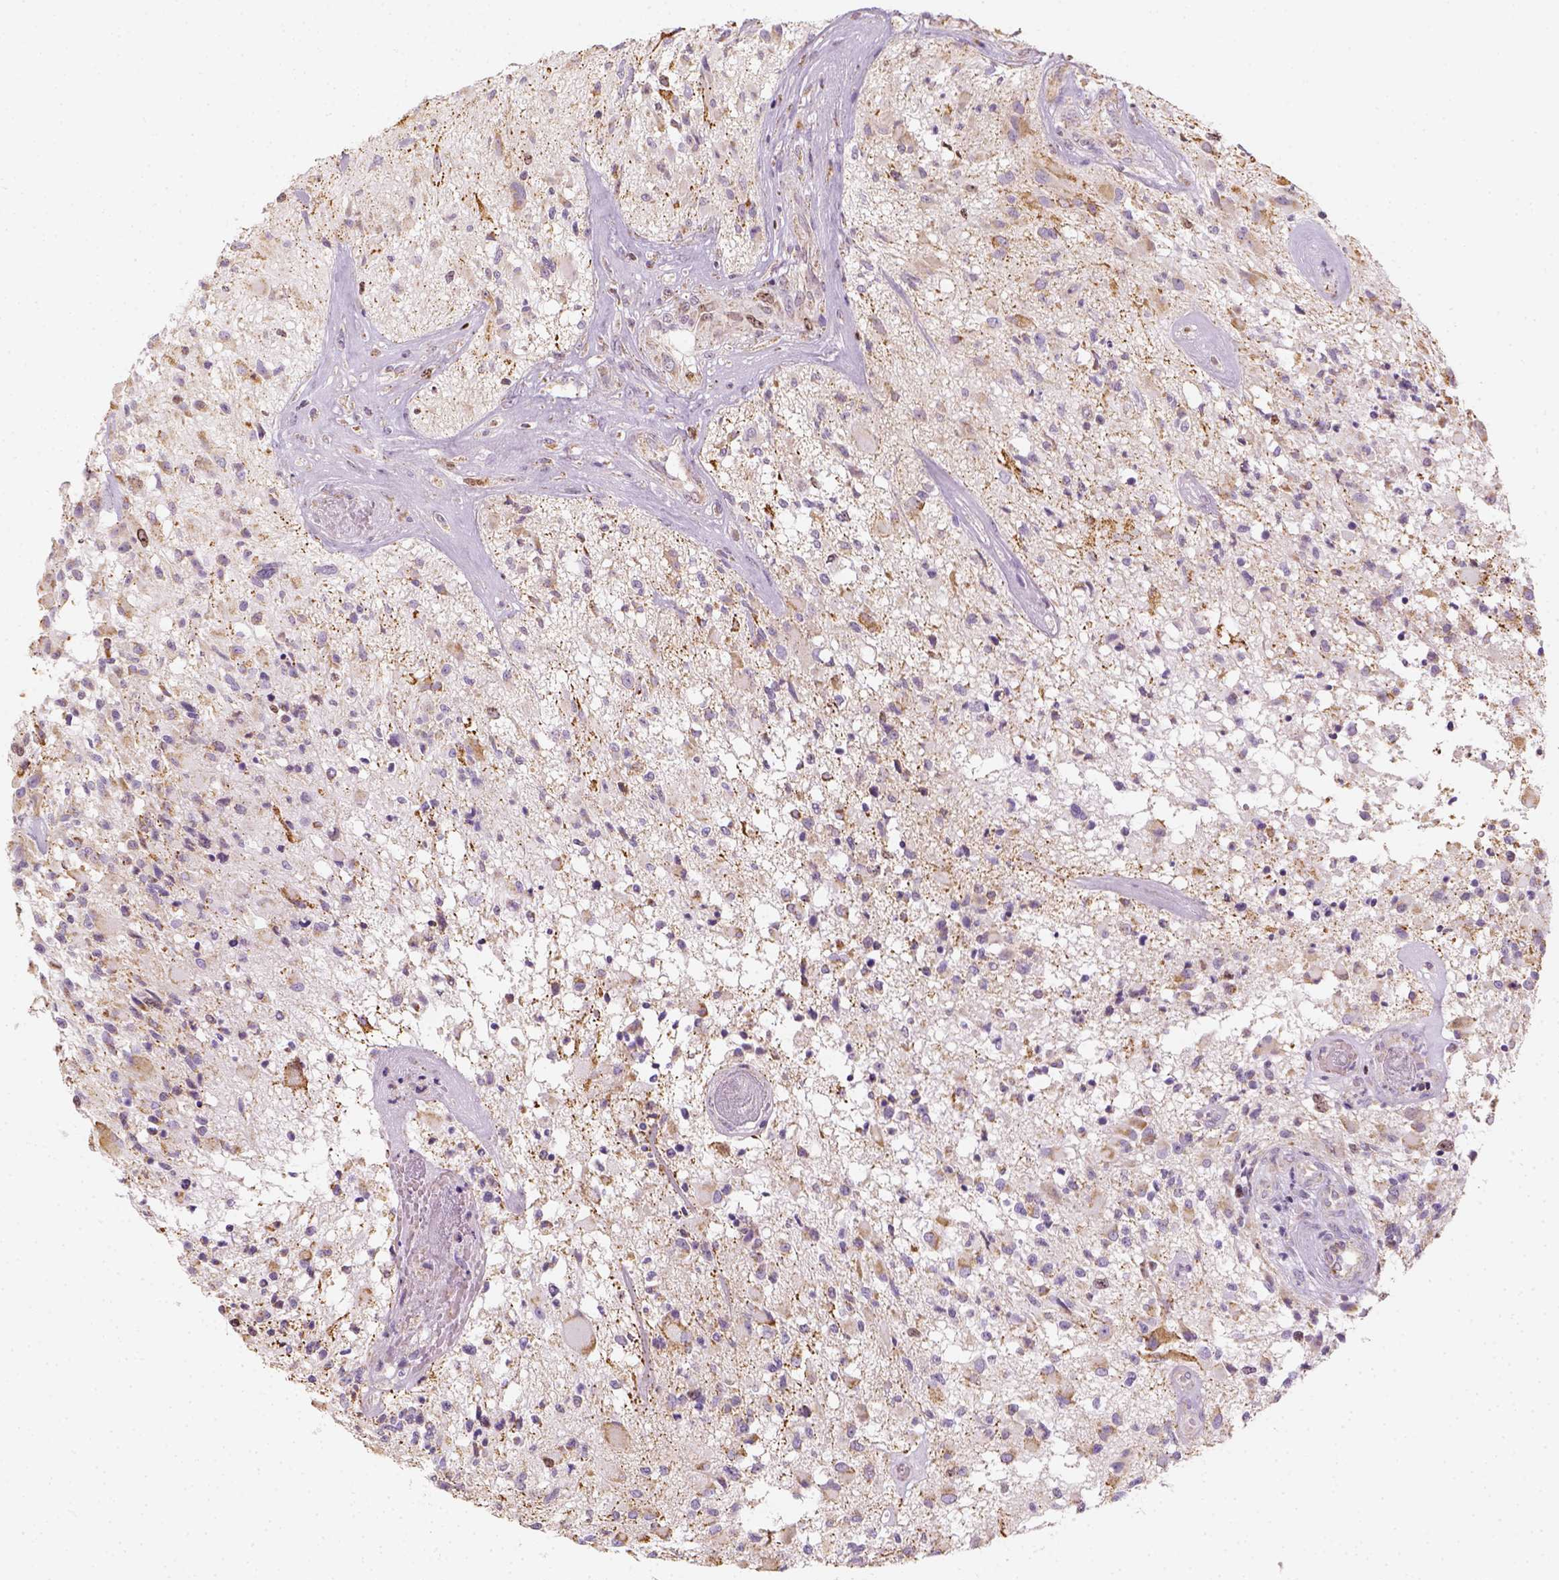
{"staining": {"intensity": "negative", "quantity": "none", "location": "none"}, "tissue": "glioma", "cell_type": "Tumor cells", "image_type": "cancer", "snomed": [{"axis": "morphology", "description": "Glioma, malignant, High grade"}, {"axis": "topography", "description": "Brain"}], "caption": "Glioma was stained to show a protein in brown. There is no significant positivity in tumor cells.", "gene": "LCA5", "patient": {"sex": "female", "age": 63}}